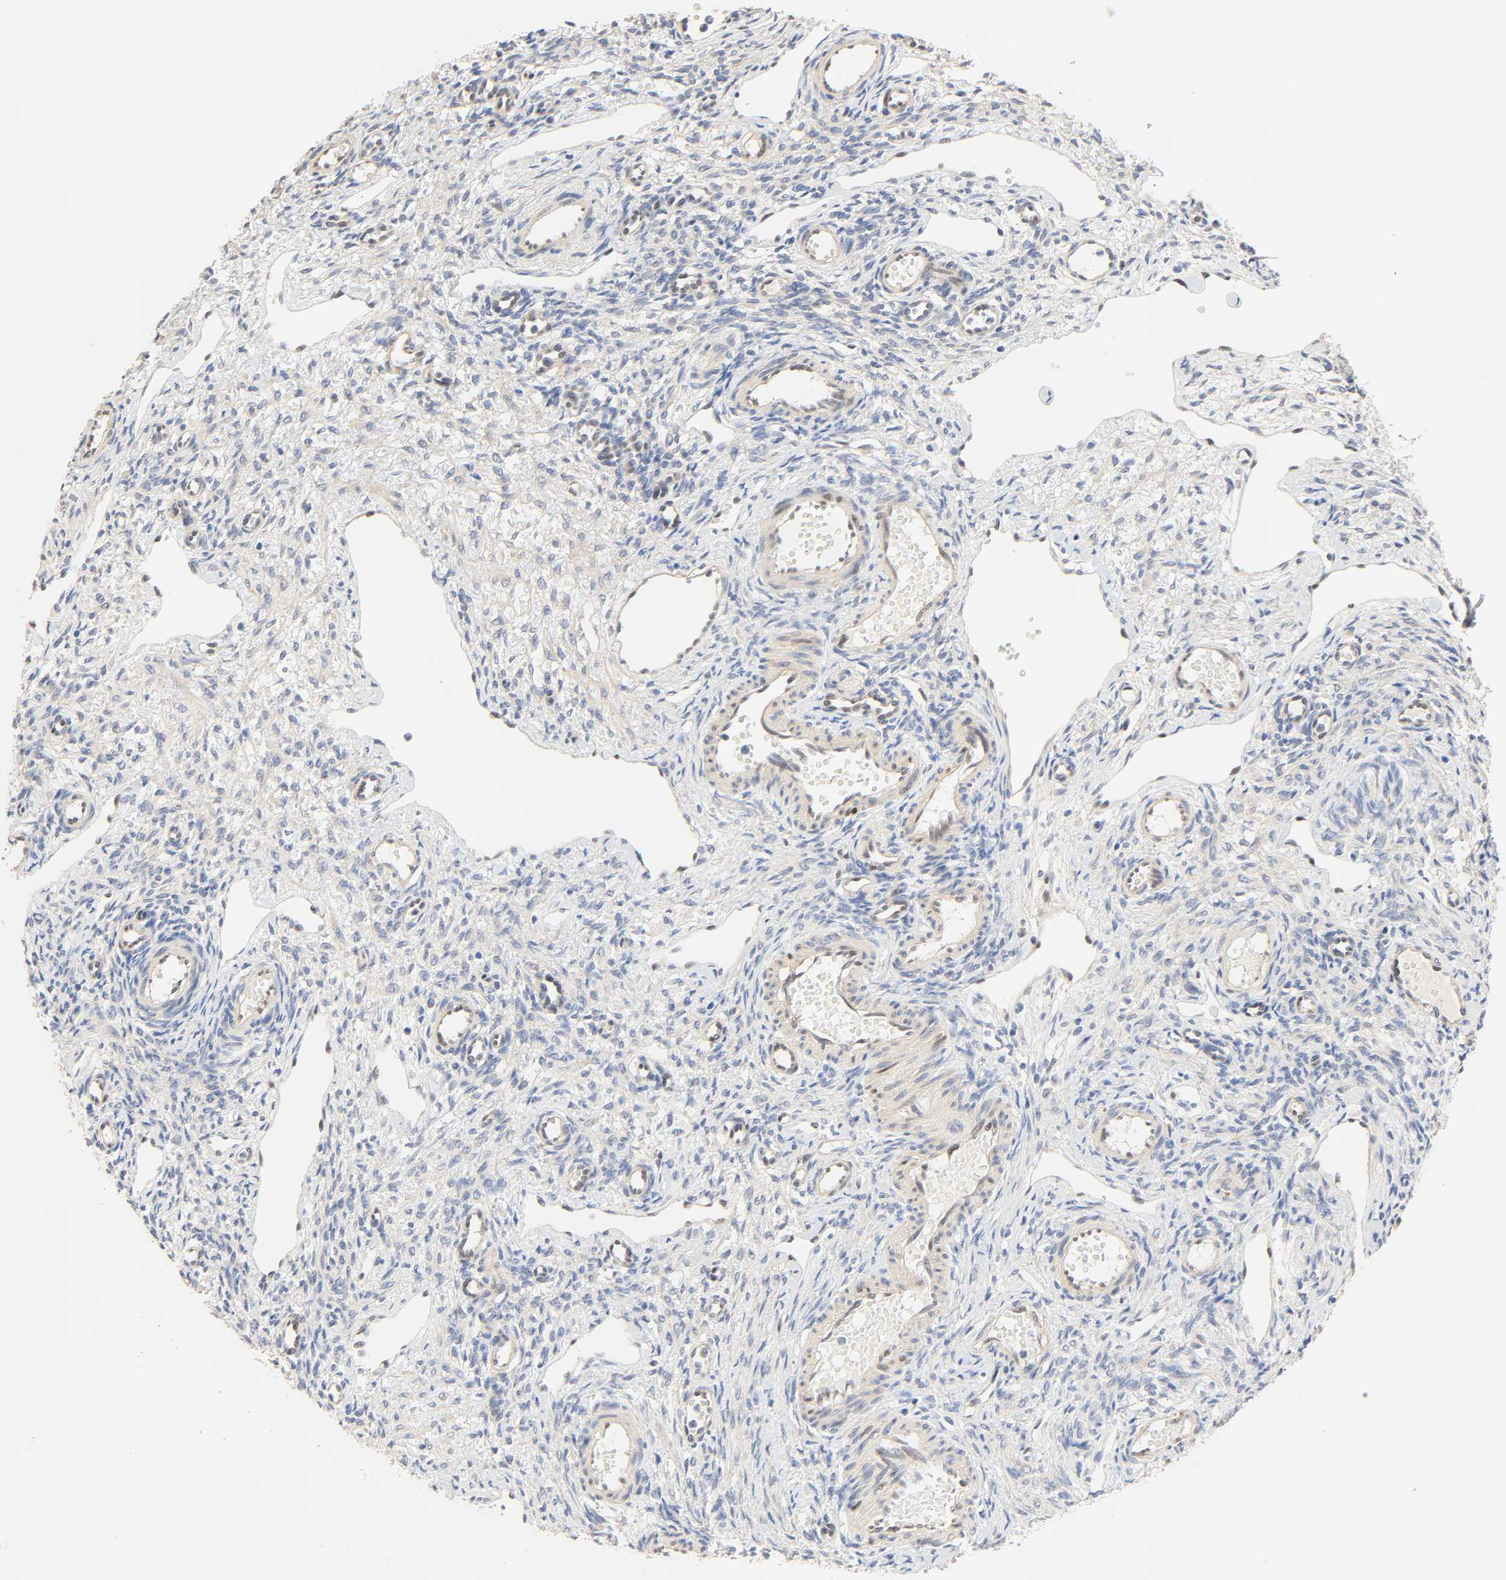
{"staining": {"intensity": "negative", "quantity": "none", "location": "none"}, "tissue": "ovary", "cell_type": "Ovarian stroma cells", "image_type": "normal", "snomed": [{"axis": "morphology", "description": "Normal tissue, NOS"}, {"axis": "topography", "description": "Ovary"}], "caption": "Photomicrograph shows no protein positivity in ovarian stroma cells of normal ovary. The staining is performed using DAB brown chromogen with nuclei counter-stained in using hematoxylin.", "gene": "BORCS8", "patient": {"sex": "female", "age": 33}}